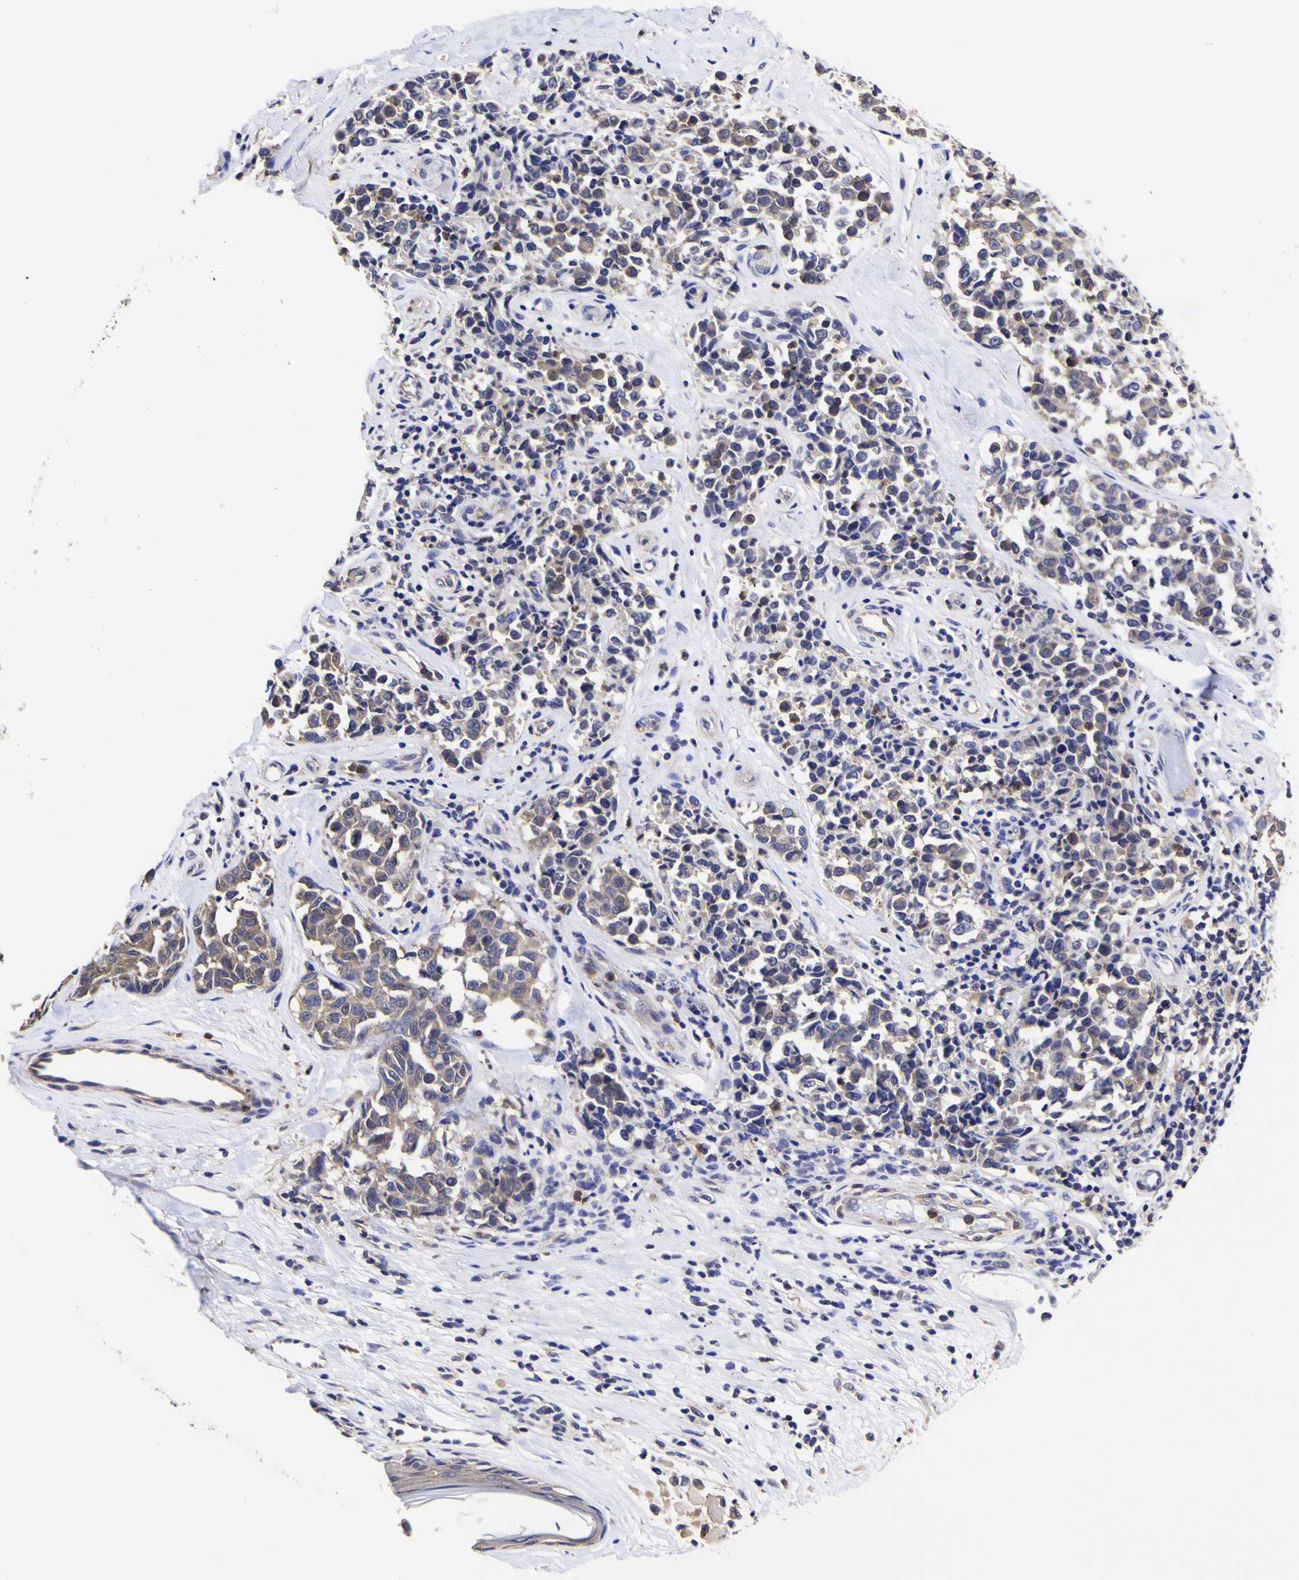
{"staining": {"intensity": "weak", "quantity": ">75%", "location": "cytoplasmic/membranous"}, "tissue": "melanoma", "cell_type": "Tumor cells", "image_type": "cancer", "snomed": [{"axis": "morphology", "description": "Malignant melanoma, NOS"}, {"axis": "topography", "description": "Skin"}], "caption": "Malignant melanoma stained with DAB (3,3'-diaminobenzidine) immunohistochemistry reveals low levels of weak cytoplasmic/membranous expression in approximately >75% of tumor cells.", "gene": "MAPK14", "patient": {"sex": "female", "age": 64}}